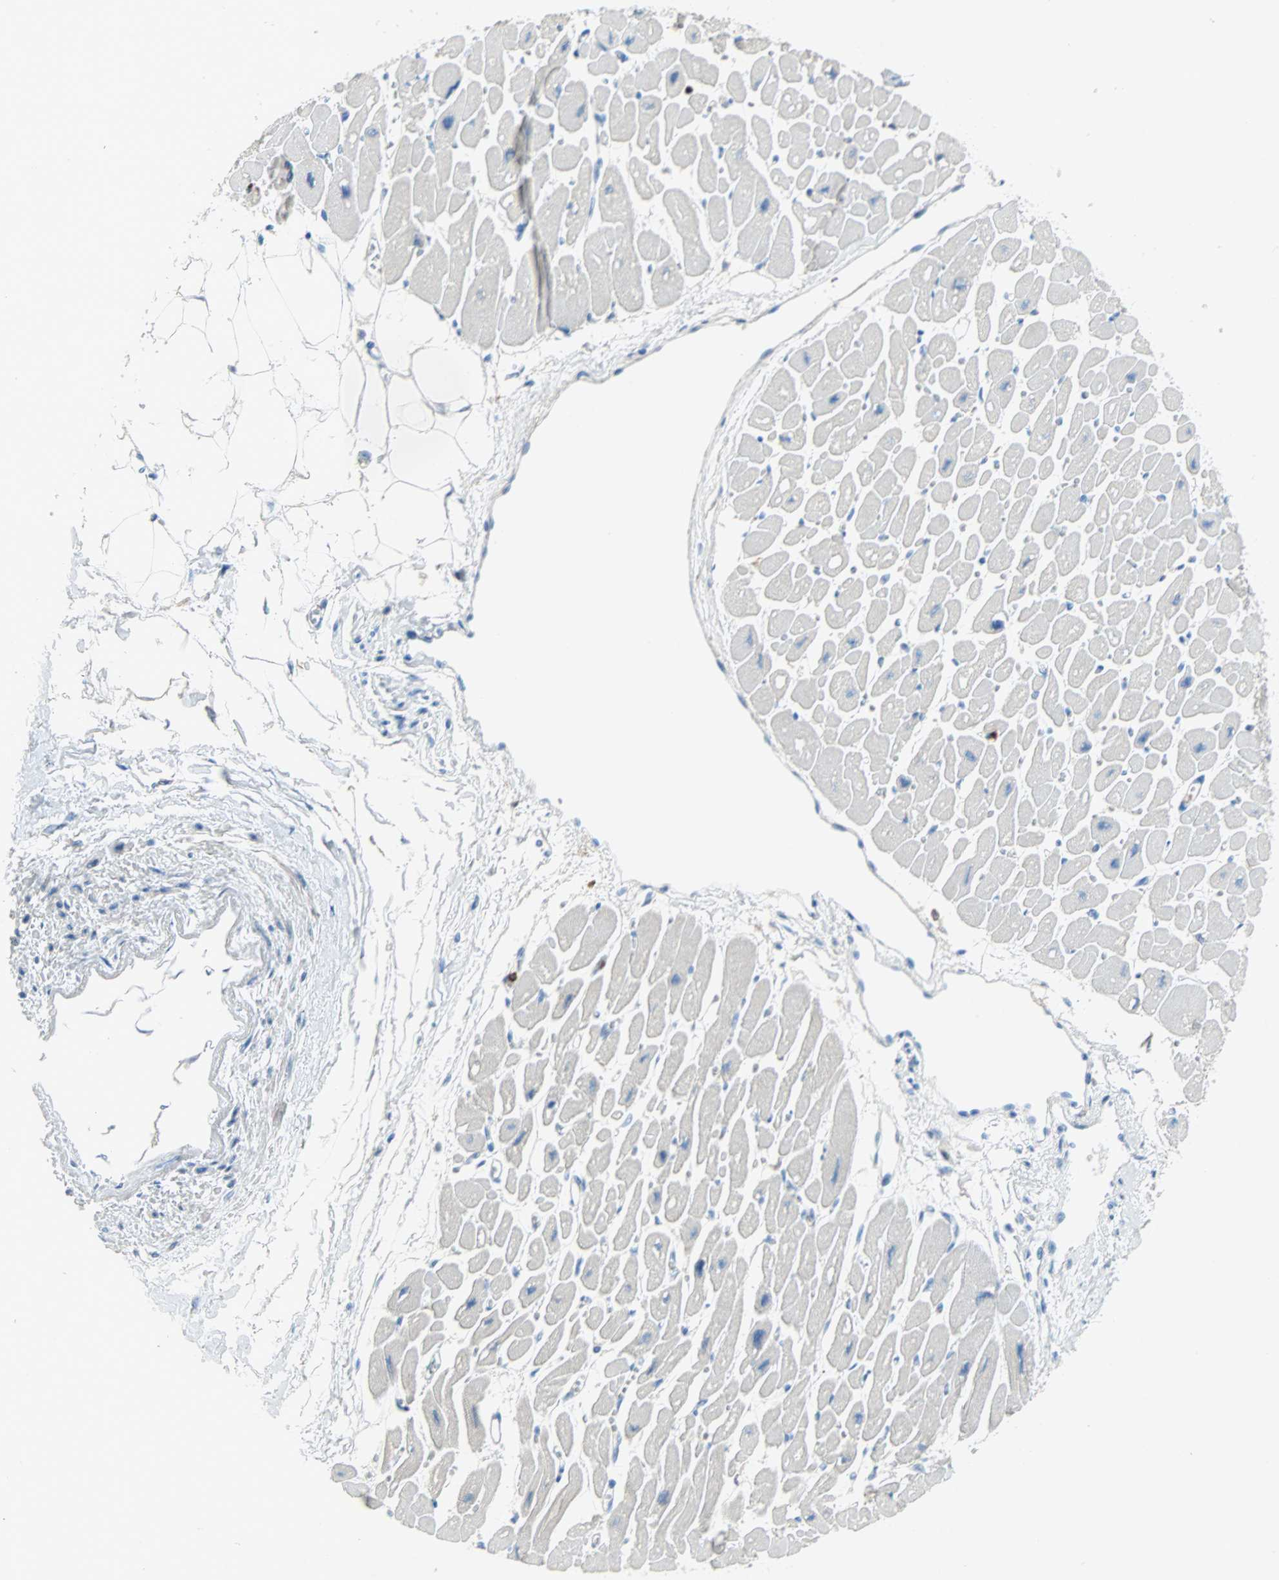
{"staining": {"intensity": "negative", "quantity": "none", "location": "none"}, "tissue": "heart muscle", "cell_type": "Cardiomyocytes", "image_type": "normal", "snomed": [{"axis": "morphology", "description": "Normal tissue, NOS"}, {"axis": "topography", "description": "Heart"}], "caption": "Heart muscle was stained to show a protein in brown. There is no significant staining in cardiomyocytes. (DAB immunohistochemistry (IHC) visualized using brightfield microscopy, high magnification).", "gene": "CLEC4A", "patient": {"sex": "female", "age": 54}}